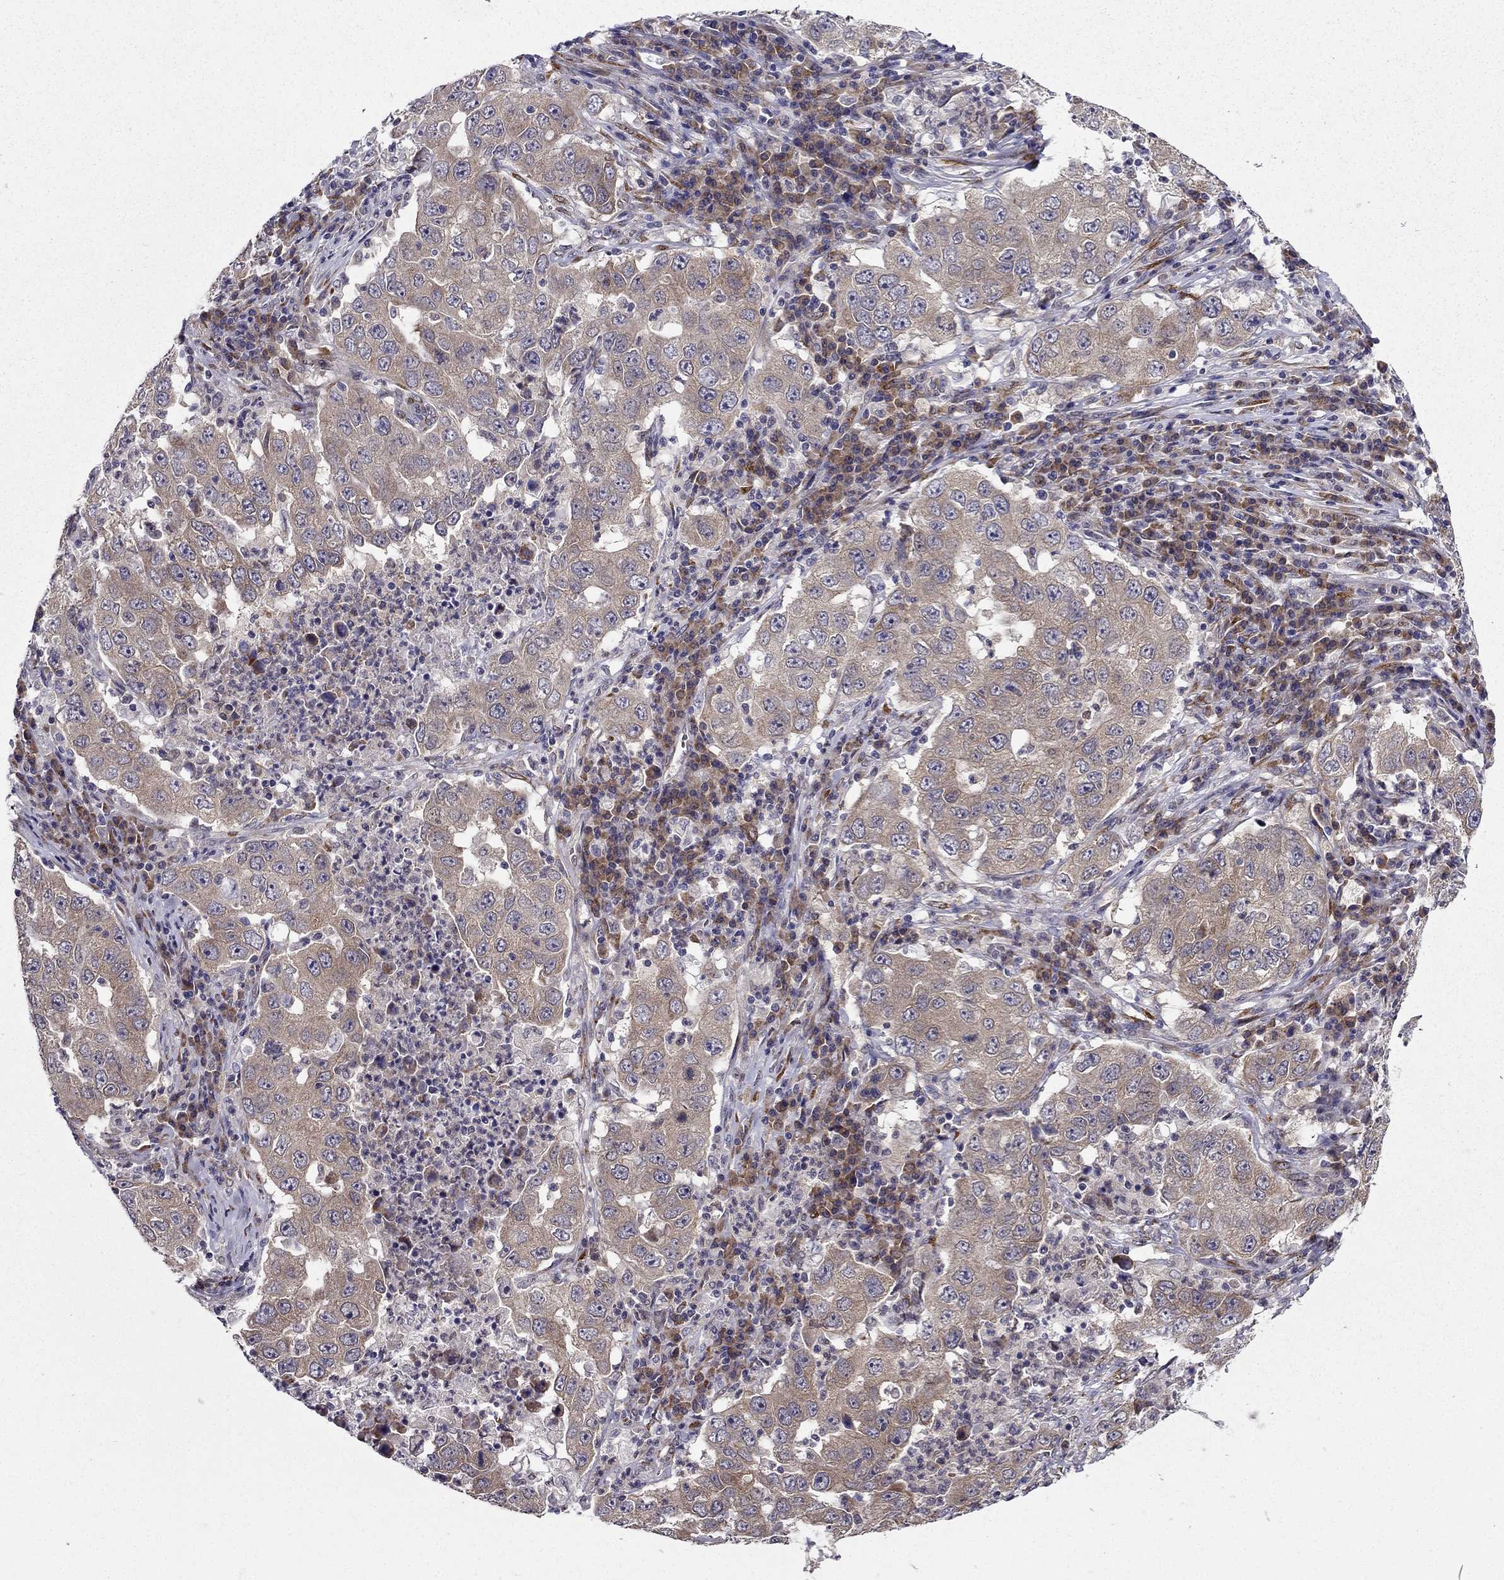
{"staining": {"intensity": "weak", "quantity": ">75%", "location": "cytoplasmic/membranous"}, "tissue": "lung cancer", "cell_type": "Tumor cells", "image_type": "cancer", "snomed": [{"axis": "morphology", "description": "Adenocarcinoma, NOS"}, {"axis": "topography", "description": "Lung"}], "caption": "The image demonstrates staining of adenocarcinoma (lung), revealing weak cytoplasmic/membranous protein expression (brown color) within tumor cells. Nuclei are stained in blue.", "gene": "ARHGEF28", "patient": {"sex": "male", "age": 73}}